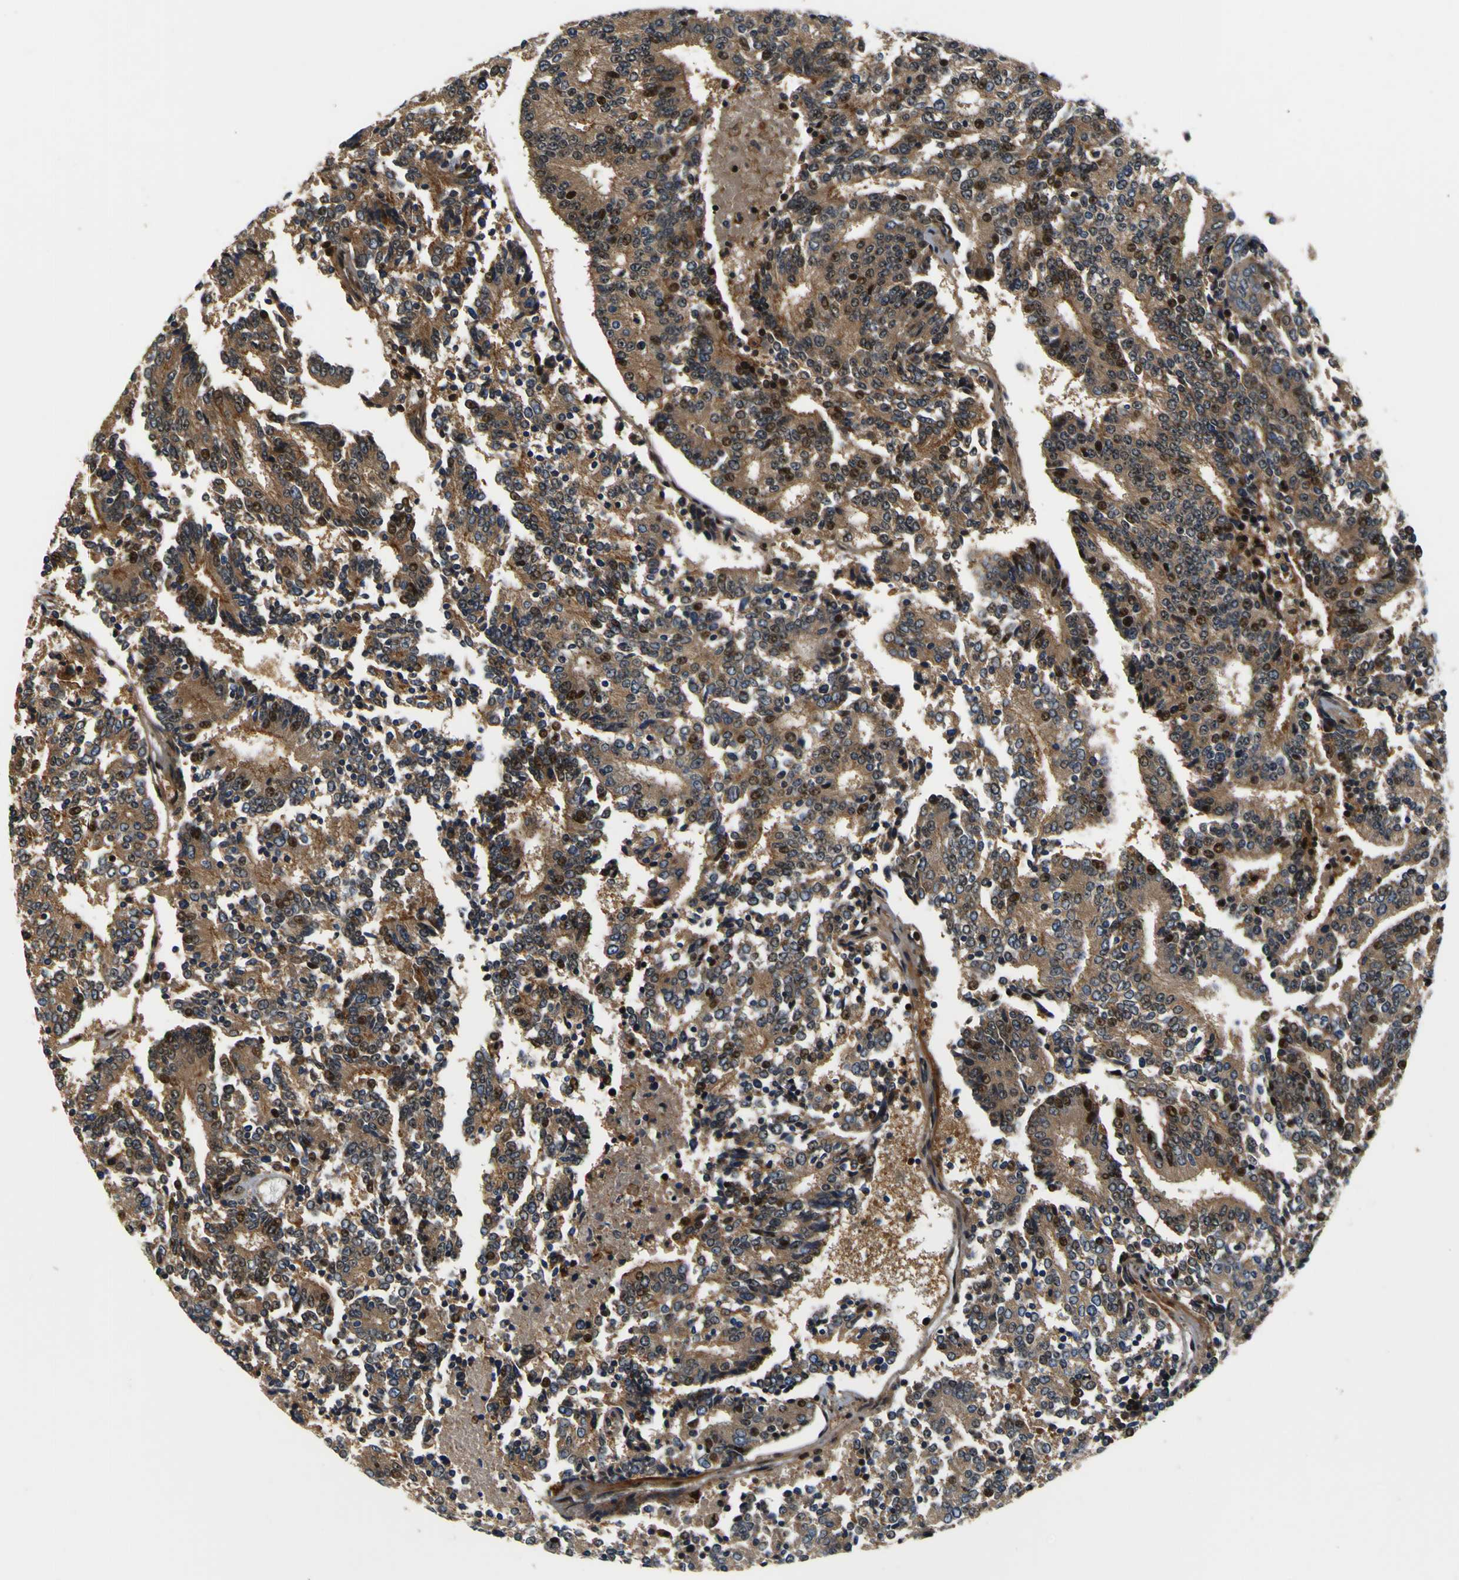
{"staining": {"intensity": "moderate", "quantity": ">75%", "location": "cytoplasmic/membranous,nuclear"}, "tissue": "prostate cancer", "cell_type": "Tumor cells", "image_type": "cancer", "snomed": [{"axis": "morphology", "description": "Normal tissue, NOS"}, {"axis": "morphology", "description": "Adenocarcinoma, High grade"}, {"axis": "topography", "description": "Prostate"}, {"axis": "topography", "description": "Seminal veicle"}], "caption": "DAB immunohistochemical staining of human prostate high-grade adenocarcinoma shows moderate cytoplasmic/membranous and nuclear protein staining in about >75% of tumor cells.", "gene": "LRP4", "patient": {"sex": "male", "age": 55}}